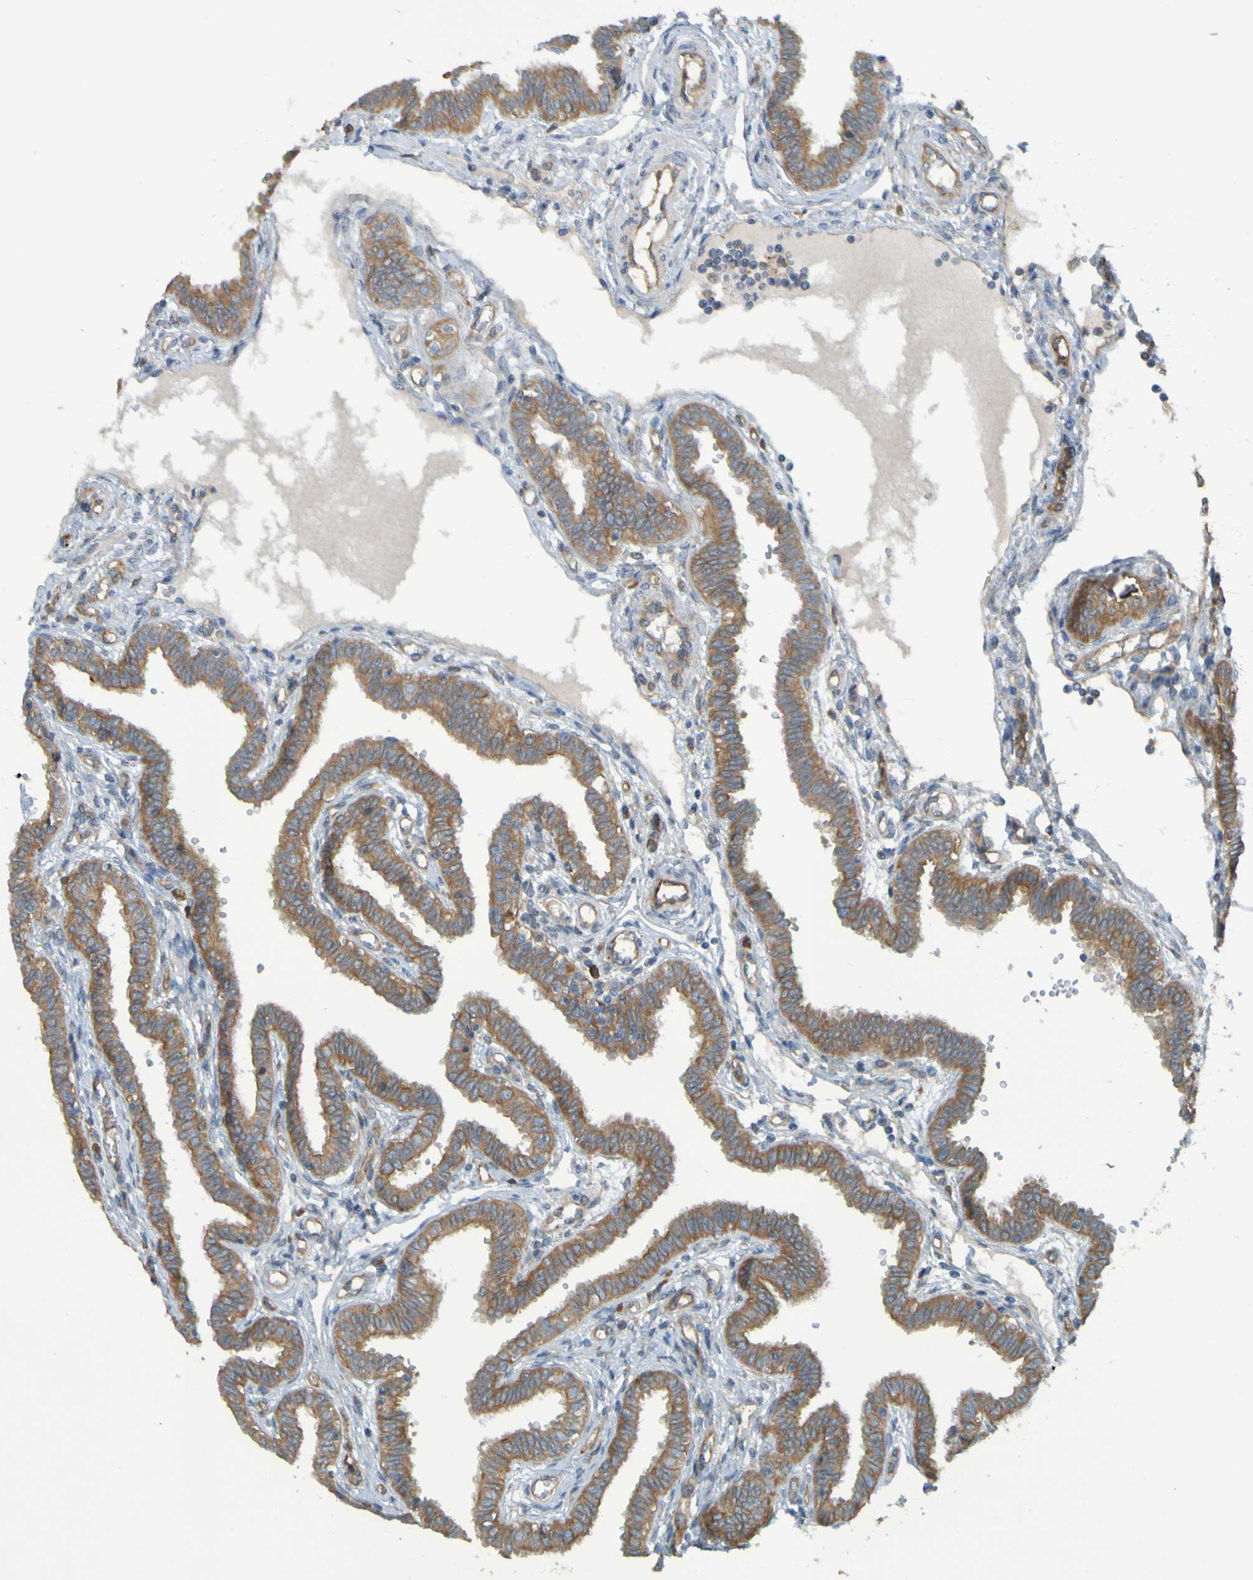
{"staining": {"intensity": "moderate", "quantity": ">75%", "location": "cytoplasmic/membranous"}, "tissue": "fallopian tube", "cell_type": "Glandular cells", "image_type": "normal", "snomed": [{"axis": "morphology", "description": "Normal tissue, NOS"}, {"axis": "topography", "description": "Fallopian tube"}], "caption": "Fallopian tube stained for a protein demonstrates moderate cytoplasmic/membranous positivity in glandular cells. (DAB (3,3'-diaminobenzidine) IHC with brightfield microscopy, high magnification).", "gene": "DNAJC4", "patient": {"sex": "female", "age": 32}}